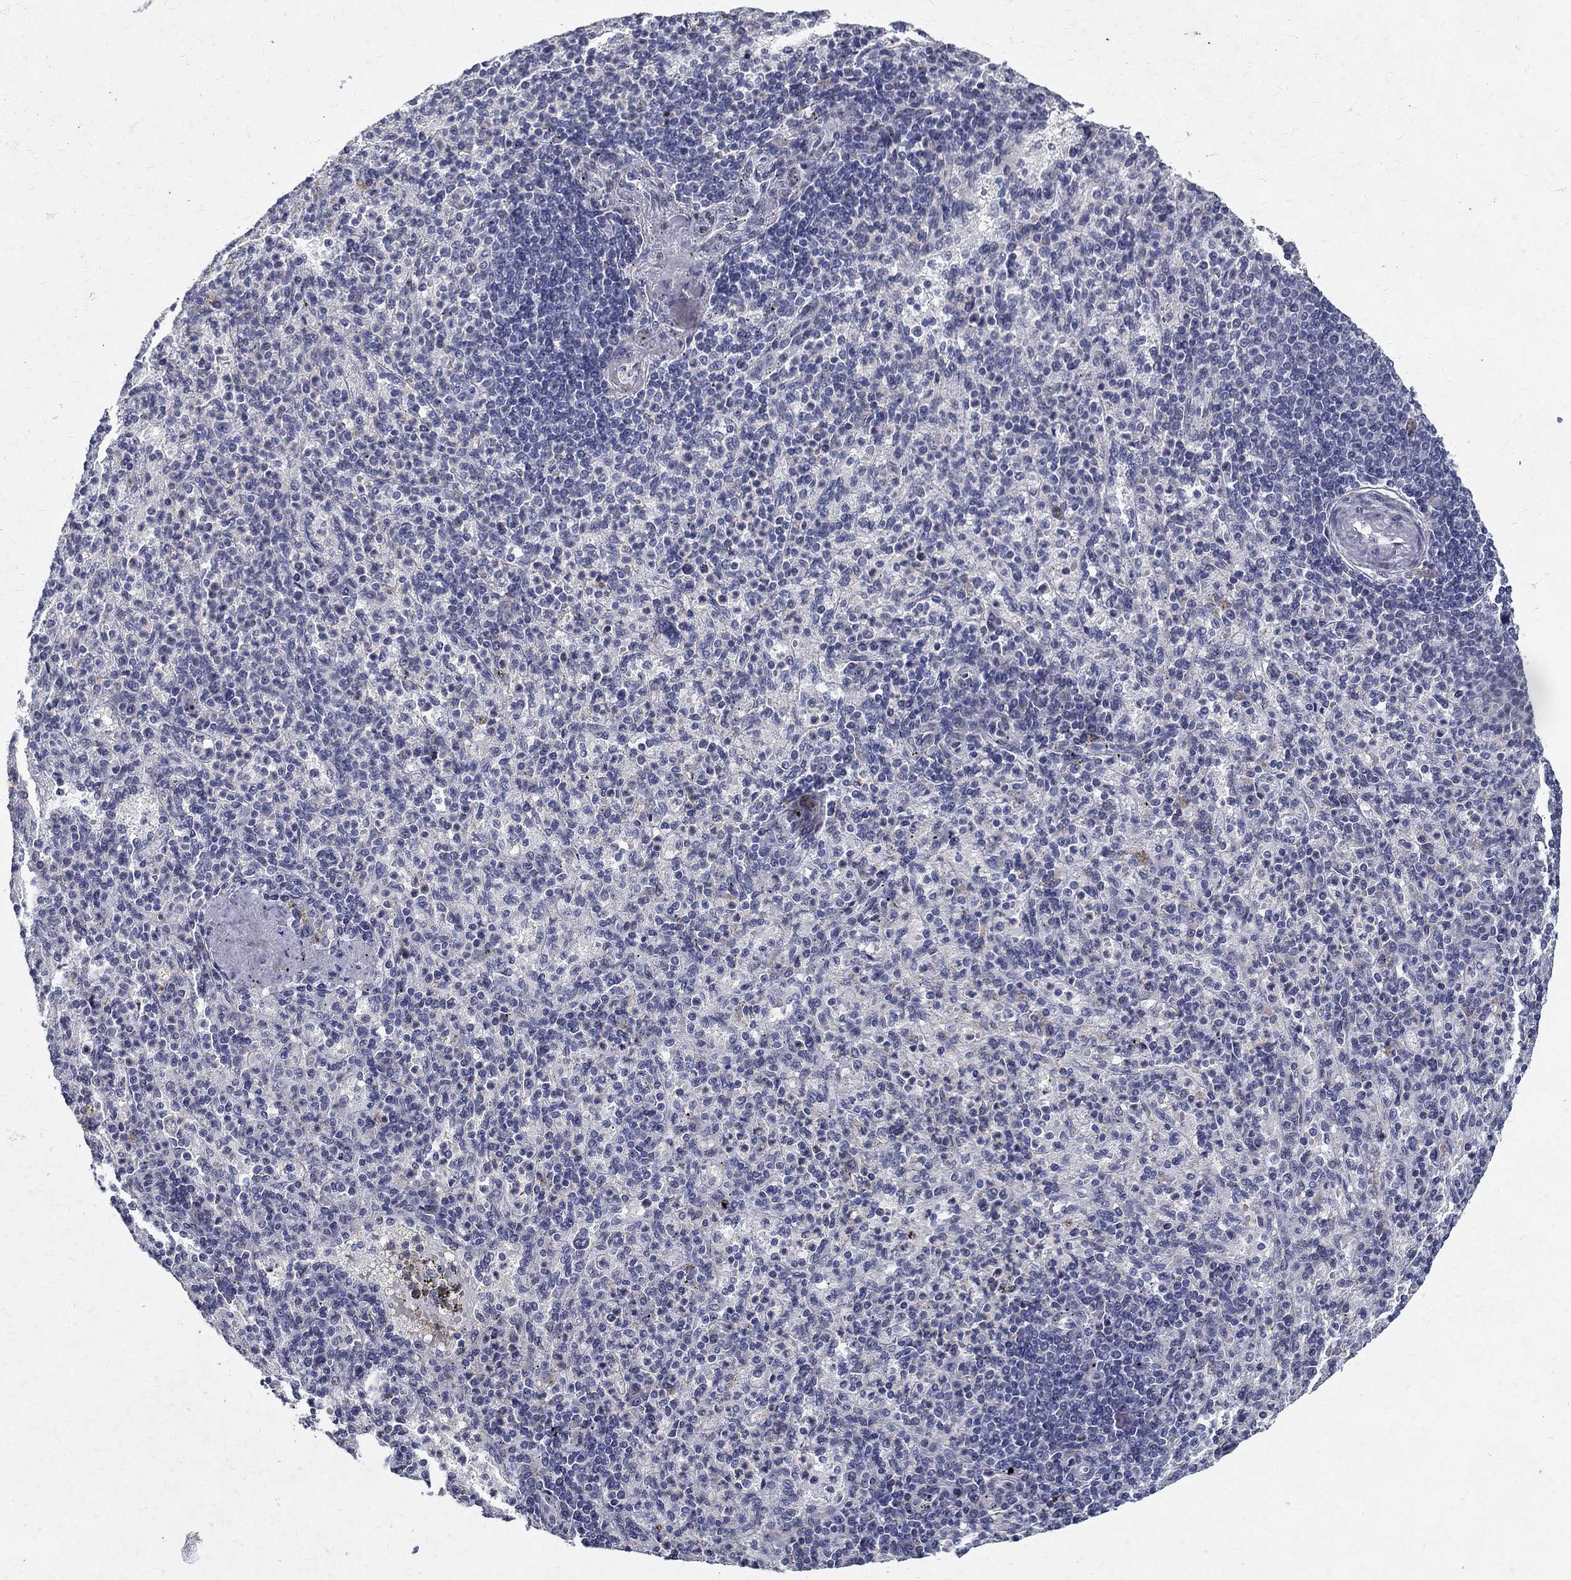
{"staining": {"intensity": "negative", "quantity": "none", "location": "none"}, "tissue": "spleen", "cell_type": "Cells in red pulp", "image_type": "normal", "snomed": [{"axis": "morphology", "description": "Normal tissue, NOS"}, {"axis": "topography", "description": "Spleen"}], "caption": "Immunohistochemical staining of unremarkable human spleen displays no significant positivity in cells in red pulp.", "gene": "RBFOX1", "patient": {"sex": "female", "age": 74}}